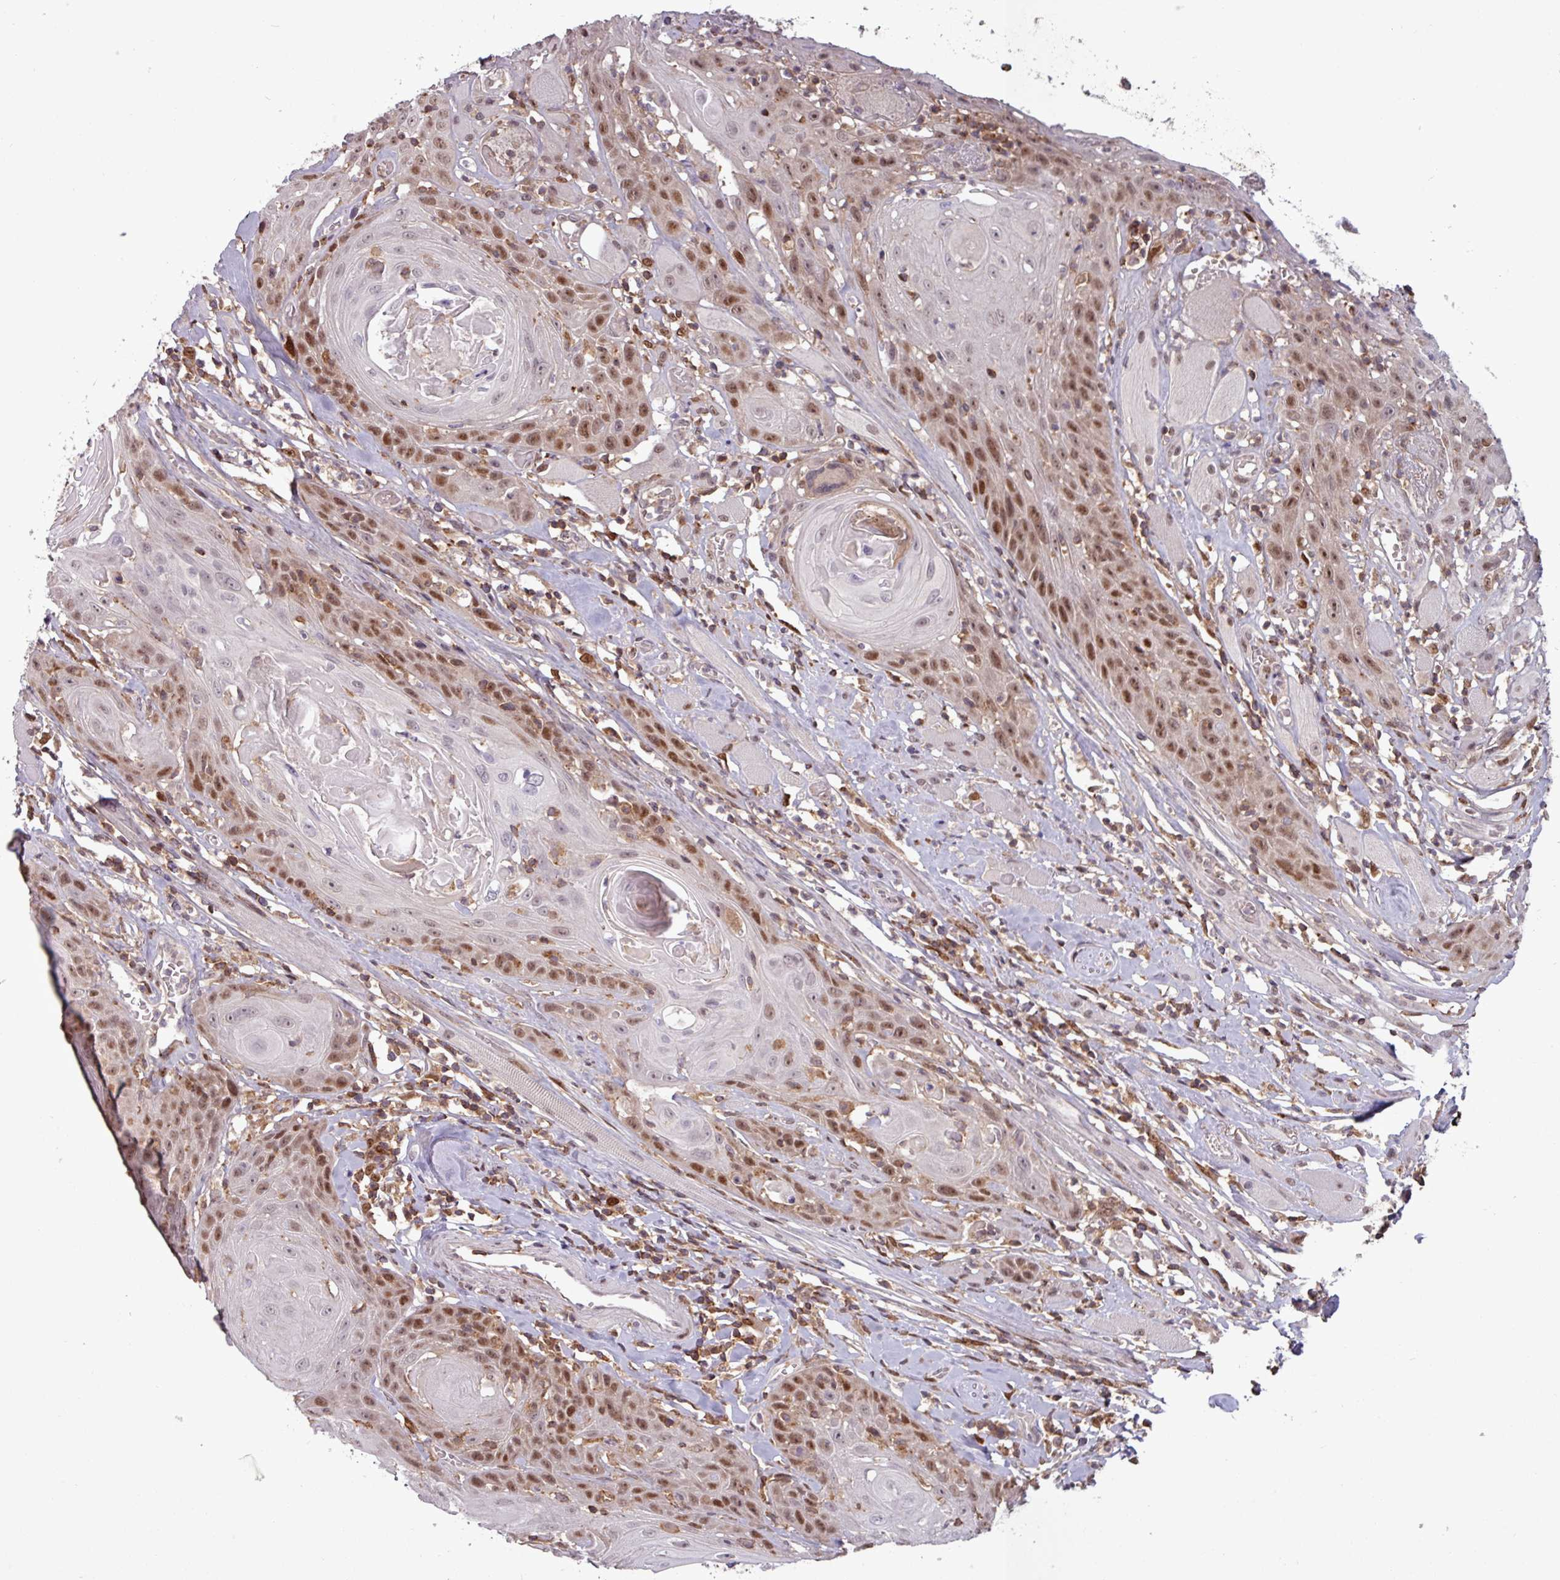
{"staining": {"intensity": "moderate", "quantity": ">75%", "location": "nuclear"}, "tissue": "head and neck cancer", "cell_type": "Tumor cells", "image_type": "cancer", "snomed": [{"axis": "morphology", "description": "Squamous cell carcinoma, NOS"}, {"axis": "topography", "description": "Head-Neck"}], "caption": "Immunohistochemical staining of human head and neck cancer shows medium levels of moderate nuclear expression in about >75% of tumor cells.", "gene": "PRRX1", "patient": {"sex": "female", "age": 59}}